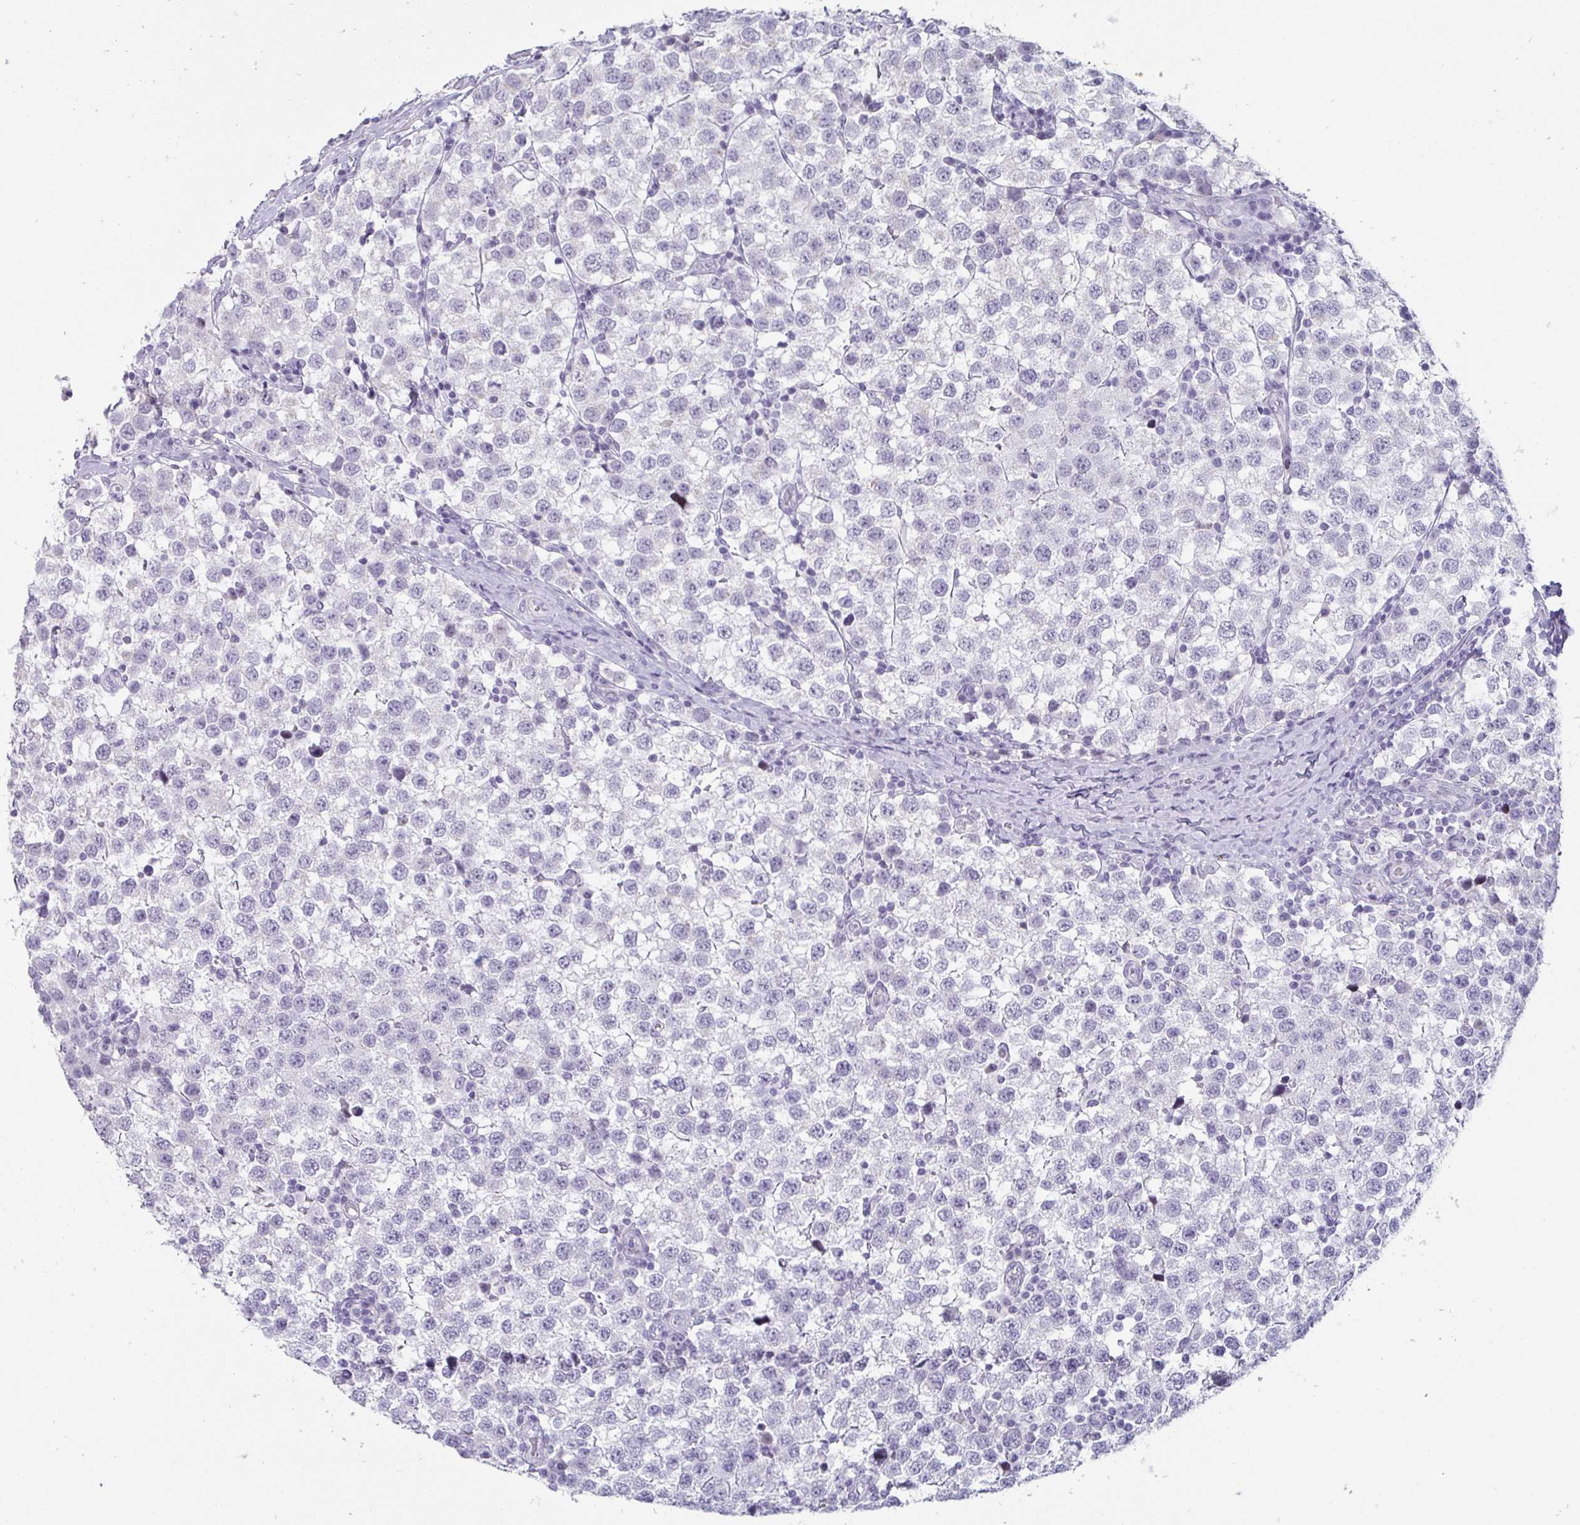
{"staining": {"intensity": "negative", "quantity": "none", "location": "none"}, "tissue": "testis cancer", "cell_type": "Tumor cells", "image_type": "cancer", "snomed": [{"axis": "morphology", "description": "Seminoma, NOS"}, {"axis": "topography", "description": "Testis"}], "caption": "High power microscopy histopathology image of an immunohistochemistry image of seminoma (testis), revealing no significant staining in tumor cells.", "gene": "VSIG10L", "patient": {"sex": "male", "age": 34}}